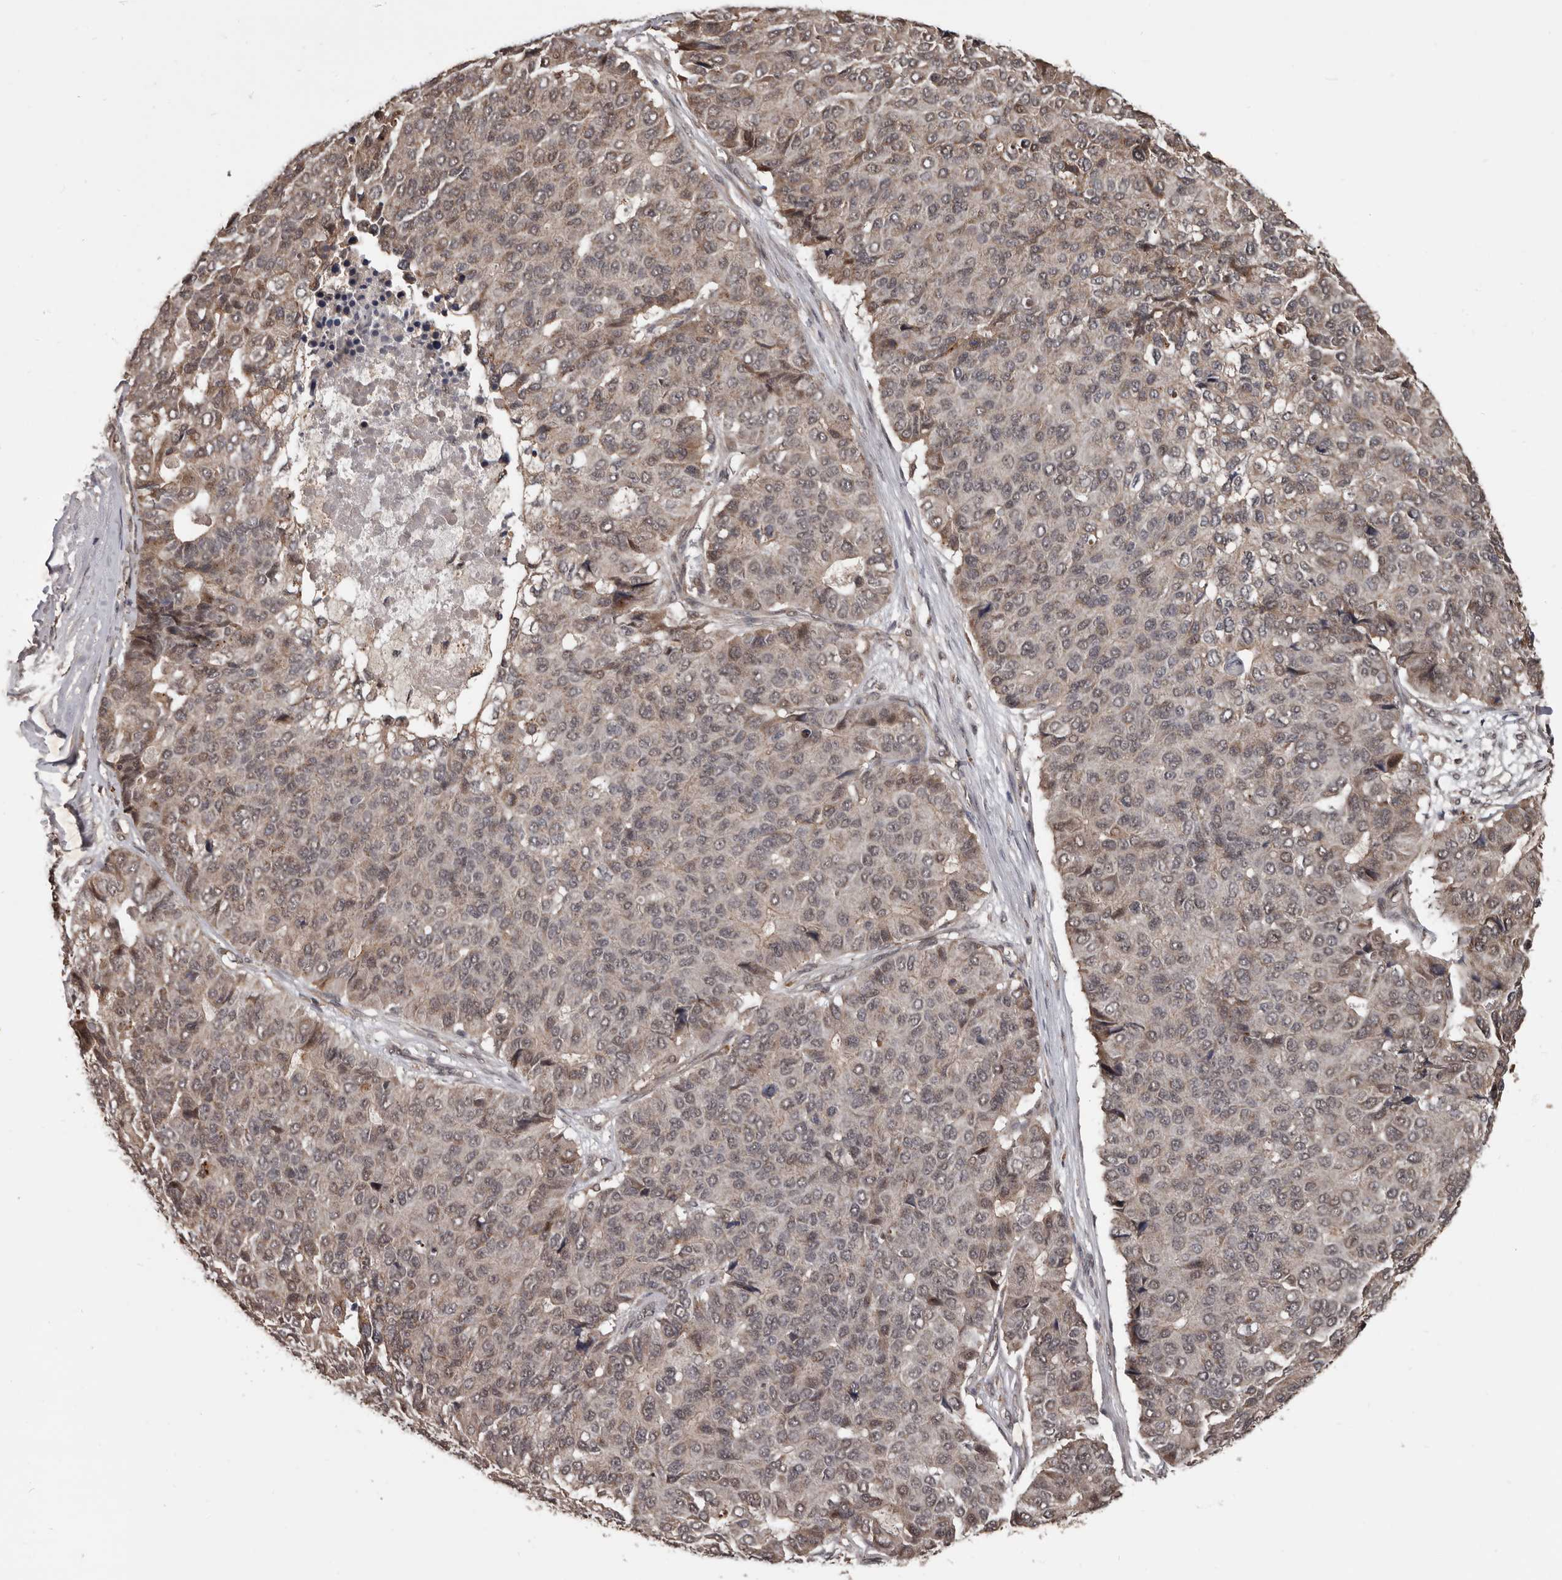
{"staining": {"intensity": "weak", "quantity": "<25%", "location": "cytoplasmic/membranous,nuclear"}, "tissue": "pancreatic cancer", "cell_type": "Tumor cells", "image_type": "cancer", "snomed": [{"axis": "morphology", "description": "Adenocarcinoma, NOS"}, {"axis": "topography", "description": "Pancreas"}], "caption": "An IHC photomicrograph of pancreatic adenocarcinoma is shown. There is no staining in tumor cells of pancreatic adenocarcinoma.", "gene": "AHR", "patient": {"sex": "male", "age": 50}}